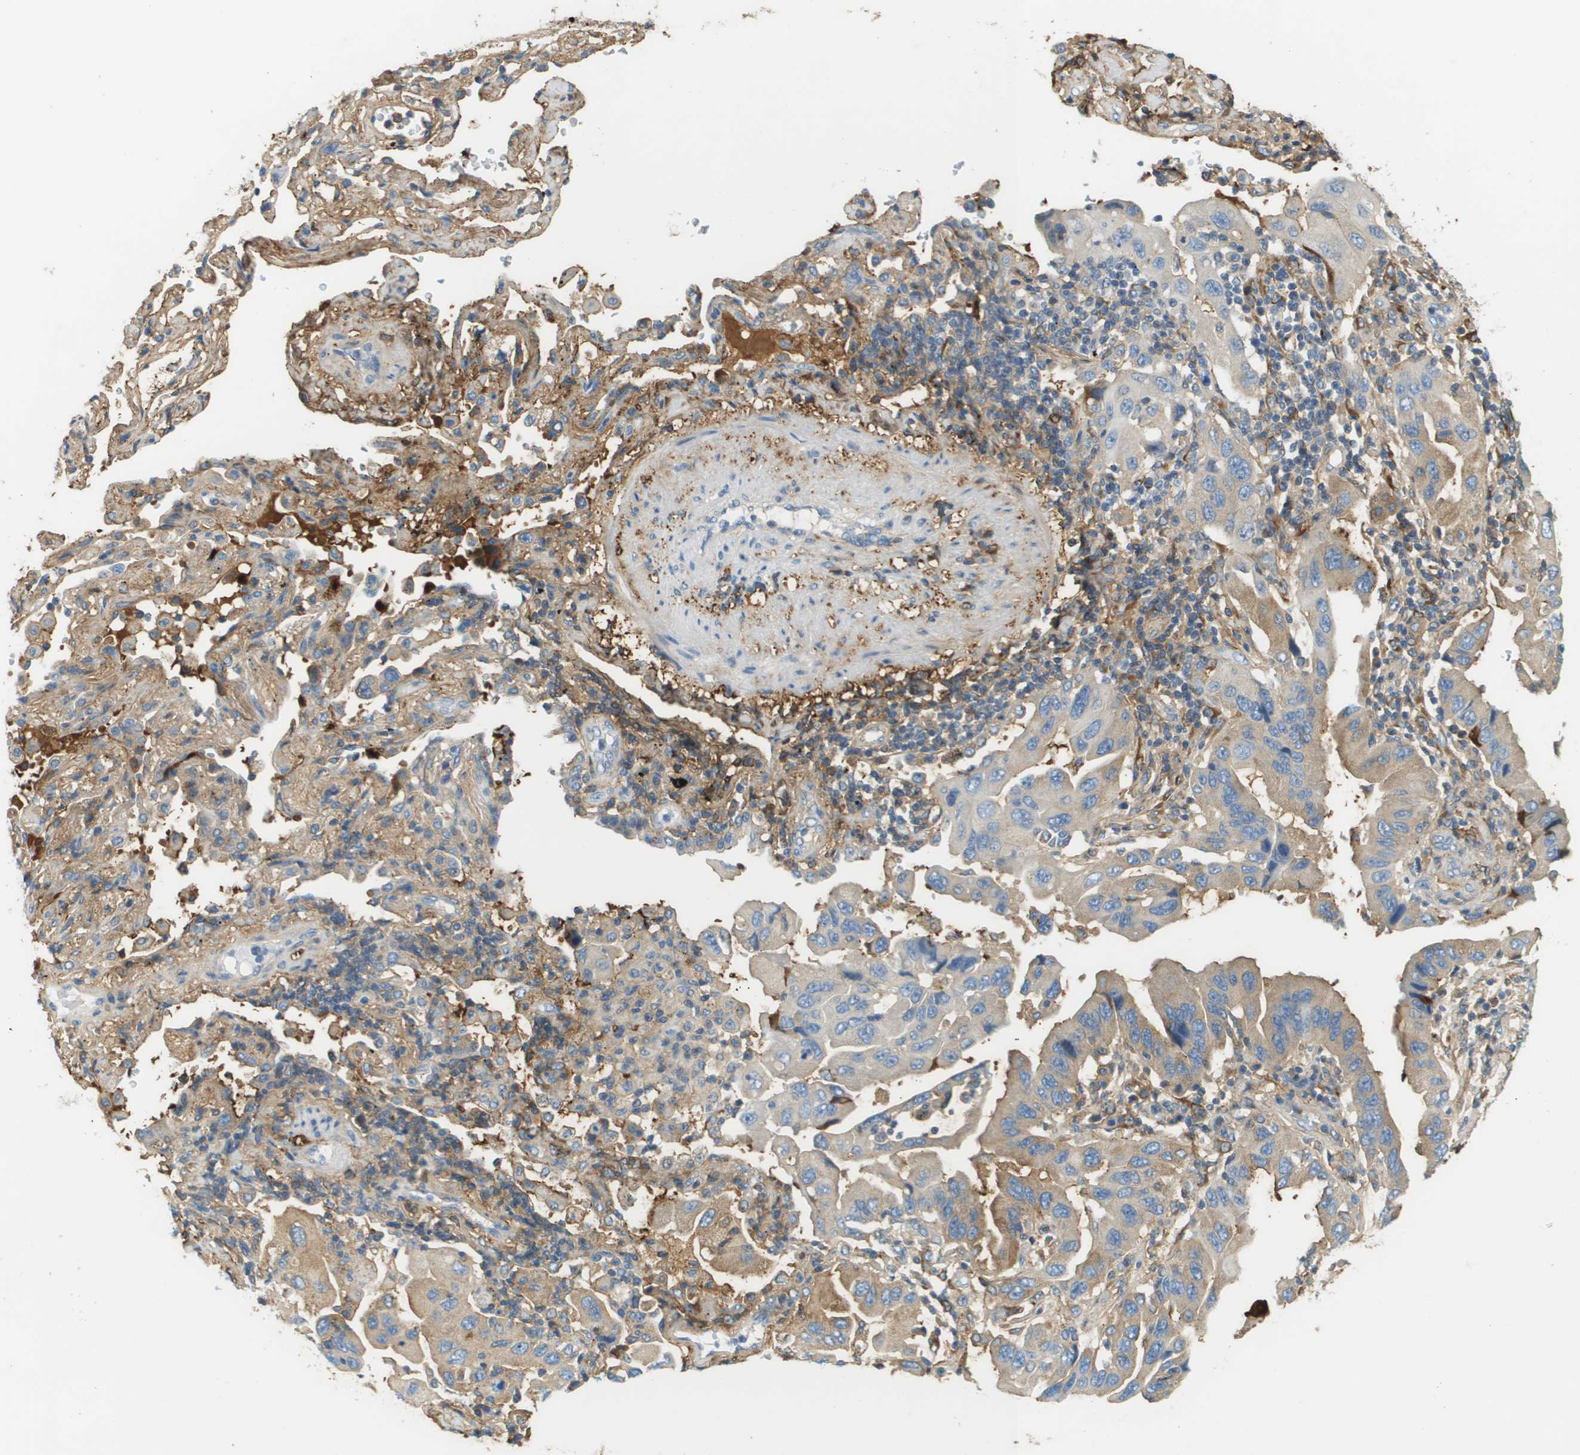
{"staining": {"intensity": "moderate", "quantity": ">75%", "location": "cytoplasmic/membranous"}, "tissue": "lung cancer", "cell_type": "Tumor cells", "image_type": "cancer", "snomed": [{"axis": "morphology", "description": "Adenocarcinoma, NOS"}, {"axis": "topography", "description": "Lung"}], "caption": "Brown immunohistochemical staining in human lung cancer (adenocarcinoma) shows moderate cytoplasmic/membranous expression in approximately >75% of tumor cells.", "gene": "DCN", "patient": {"sex": "female", "age": 65}}